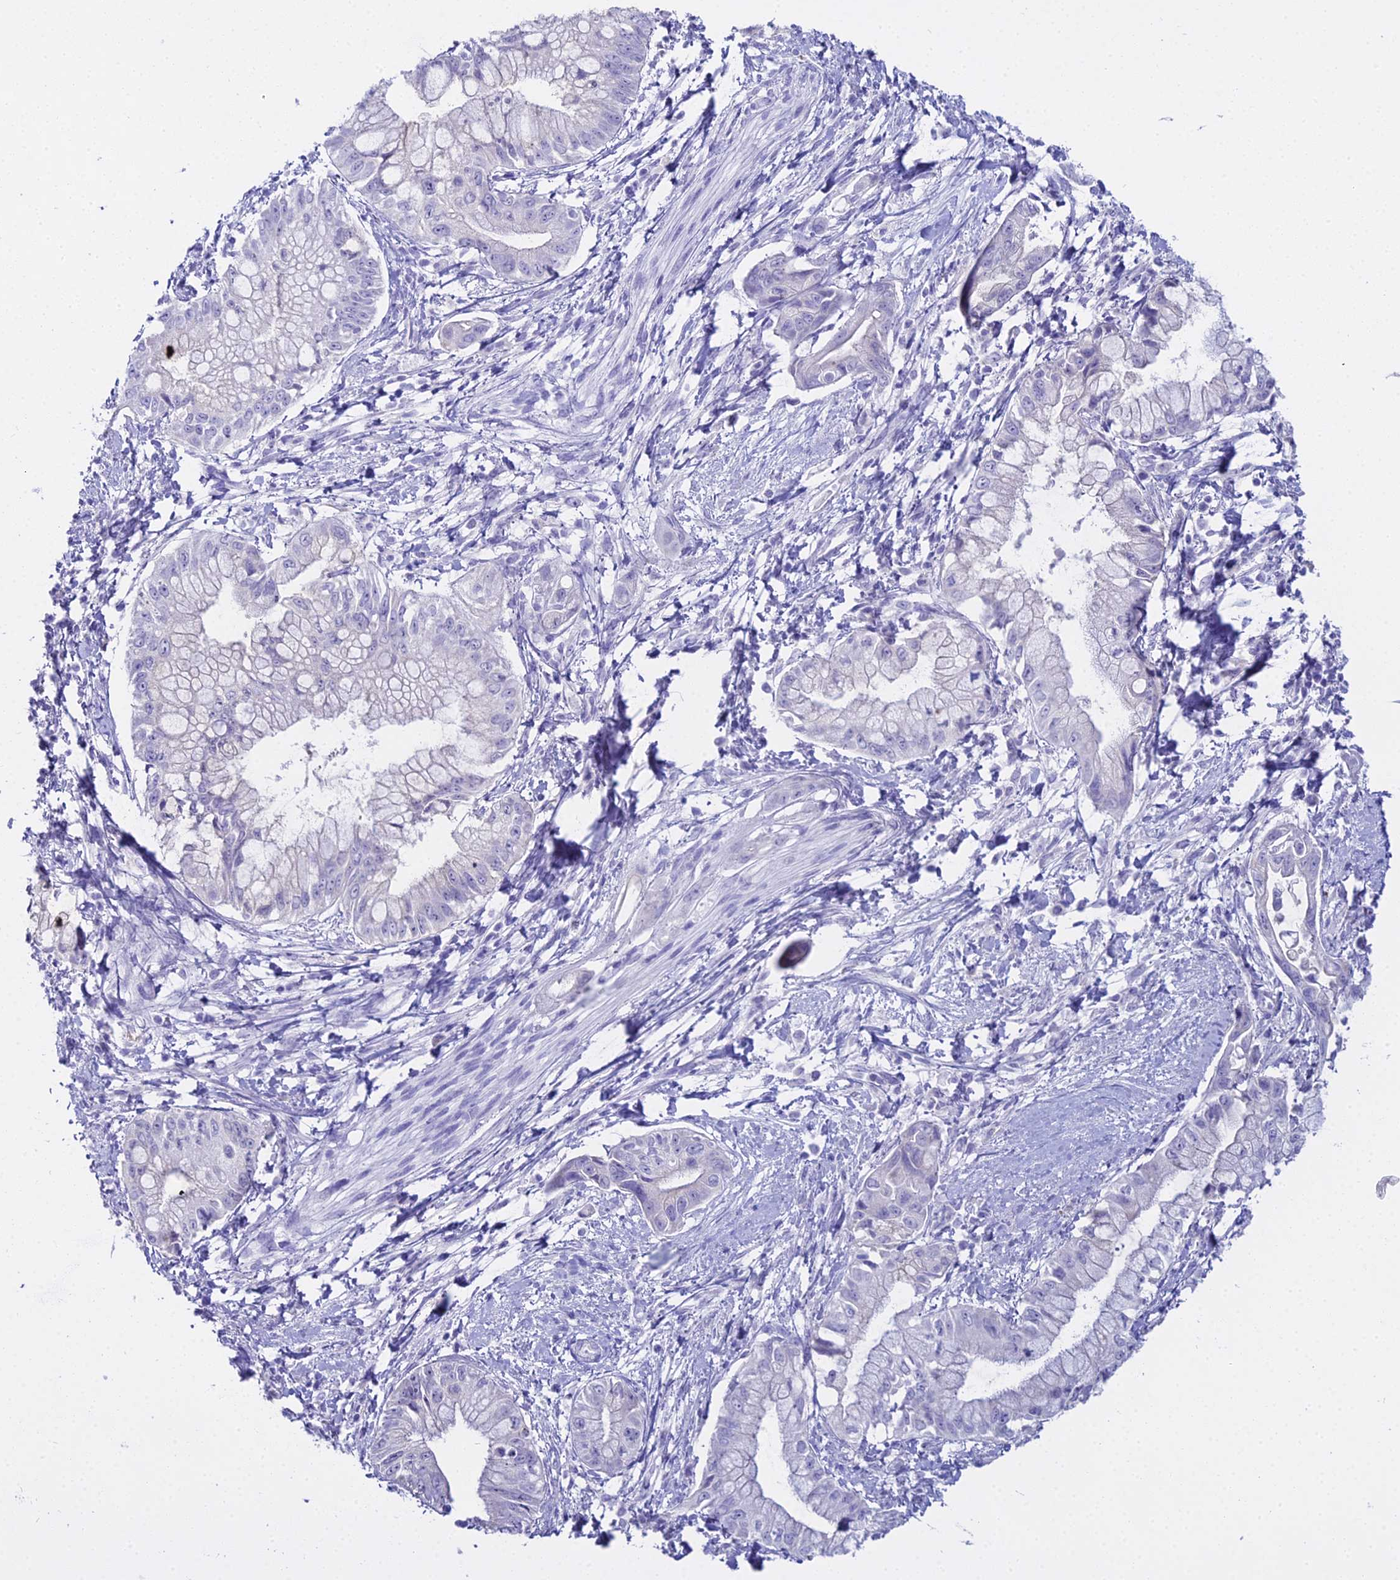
{"staining": {"intensity": "negative", "quantity": "none", "location": "none"}, "tissue": "pancreatic cancer", "cell_type": "Tumor cells", "image_type": "cancer", "snomed": [{"axis": "morphology", "description": "Adenocarcinoma, NOS"}, {"axis": "topography", "description": "Pancreas"}], "caption": "An immunohistochemistry histopathology image of pancreatic cancer (adenocarcinoma) is shown. There is no staining in tumor cells of pancreatic cancer (adenocarcinoma).", "gene": "CGB2", "patient": {"sex": "male", "age": 48}}